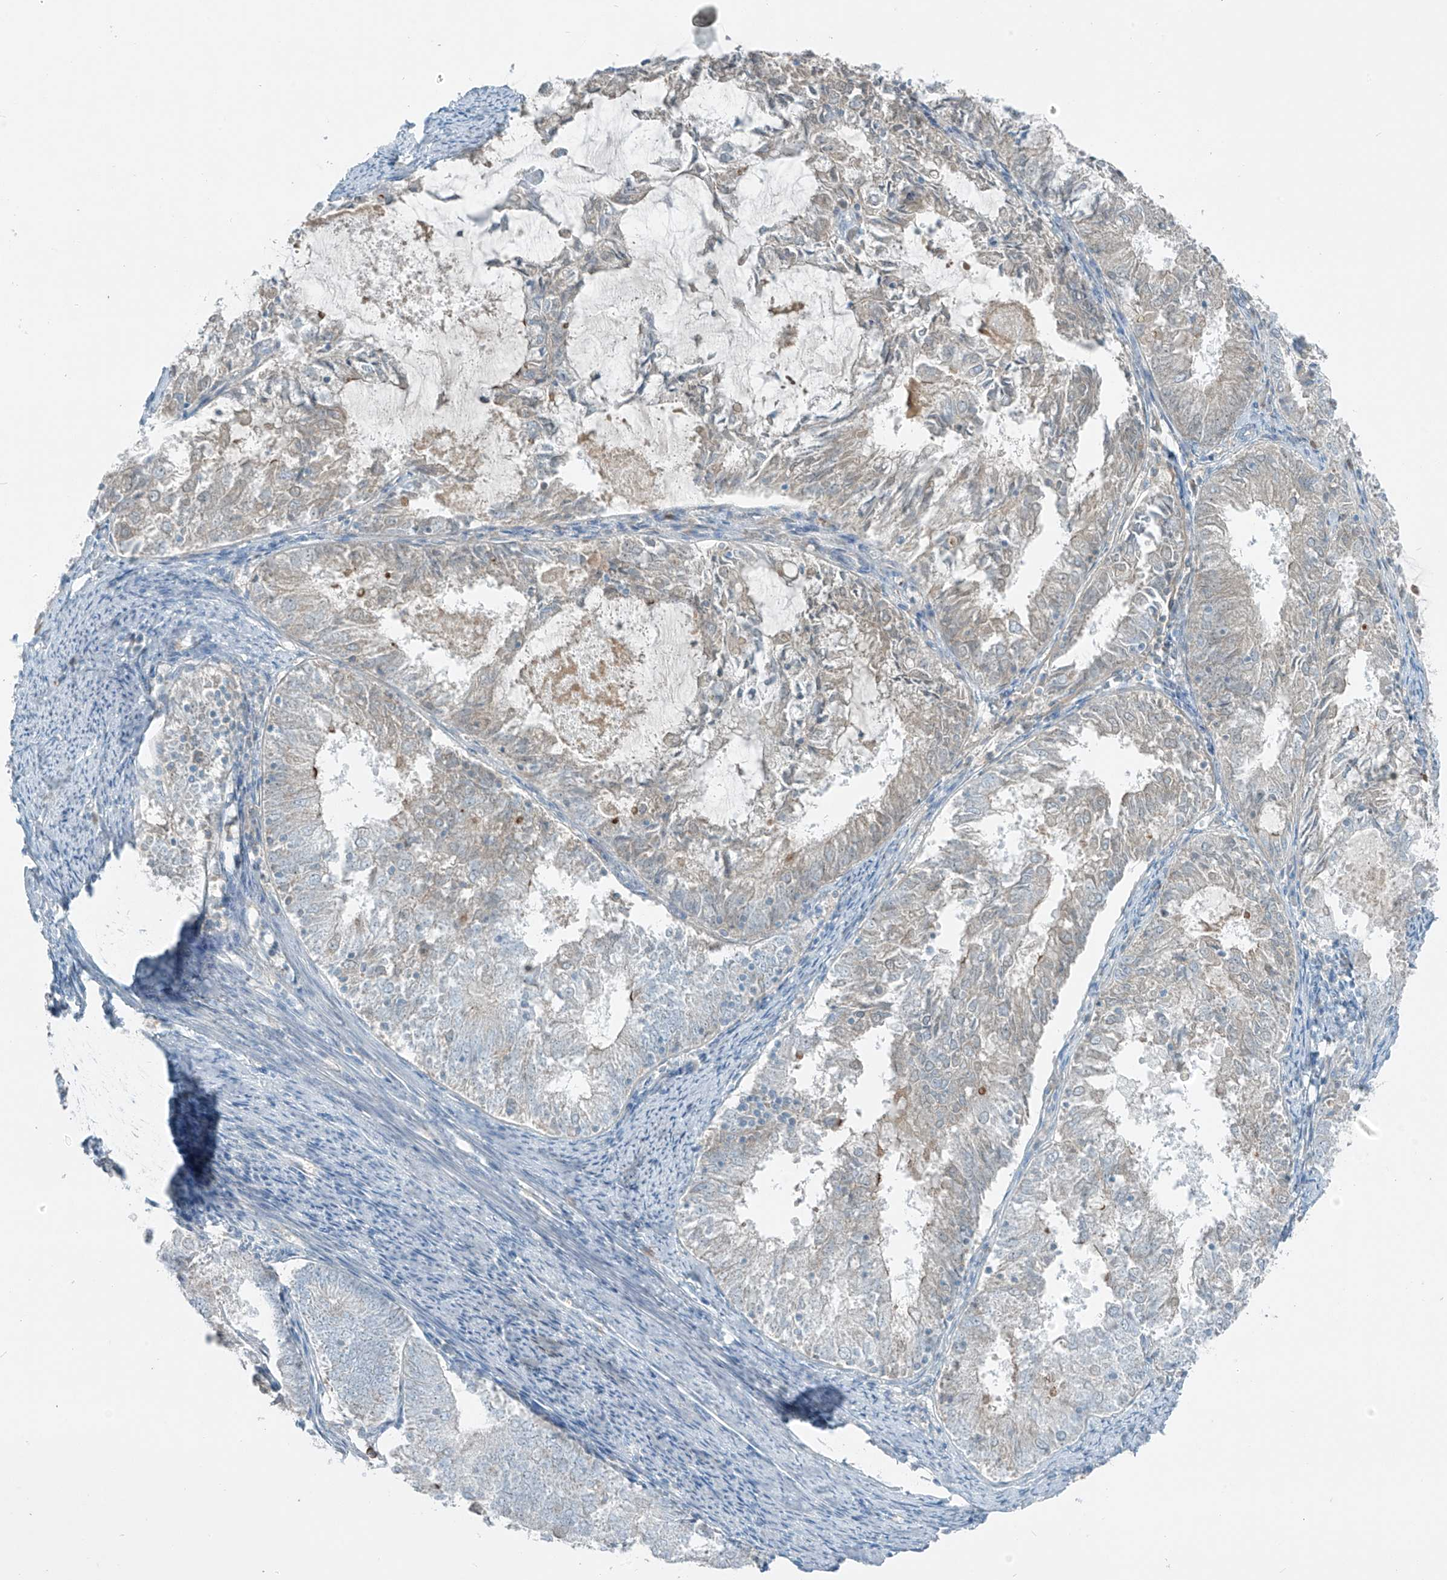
{"staining": {"intensity": "weak", "quantity": "<25%", "location": "cytoplasmic/membranous"}, "tissue": "endometrial cancer", "cell_type": "Tumor cells", "image_type": "cancer", "snomed": [{"axis": "morphology", "description": "Adenocarcinoma, NOS"}, {"axis": "topography", "description": "Endometrium"}], "caption": "High magnification brightfield microscopy of adenocarcinoma (endometrial) stained with DAB (brown) and counterstained with hematoxylin (blue): tumor cells show no significant positivity. (Brightfield microscopy of DAB (3,3'-diaminobenzidine) IHC at high magnification).", "gene": "FAM131C", "patient": {"sex": "female", "age": 57}}